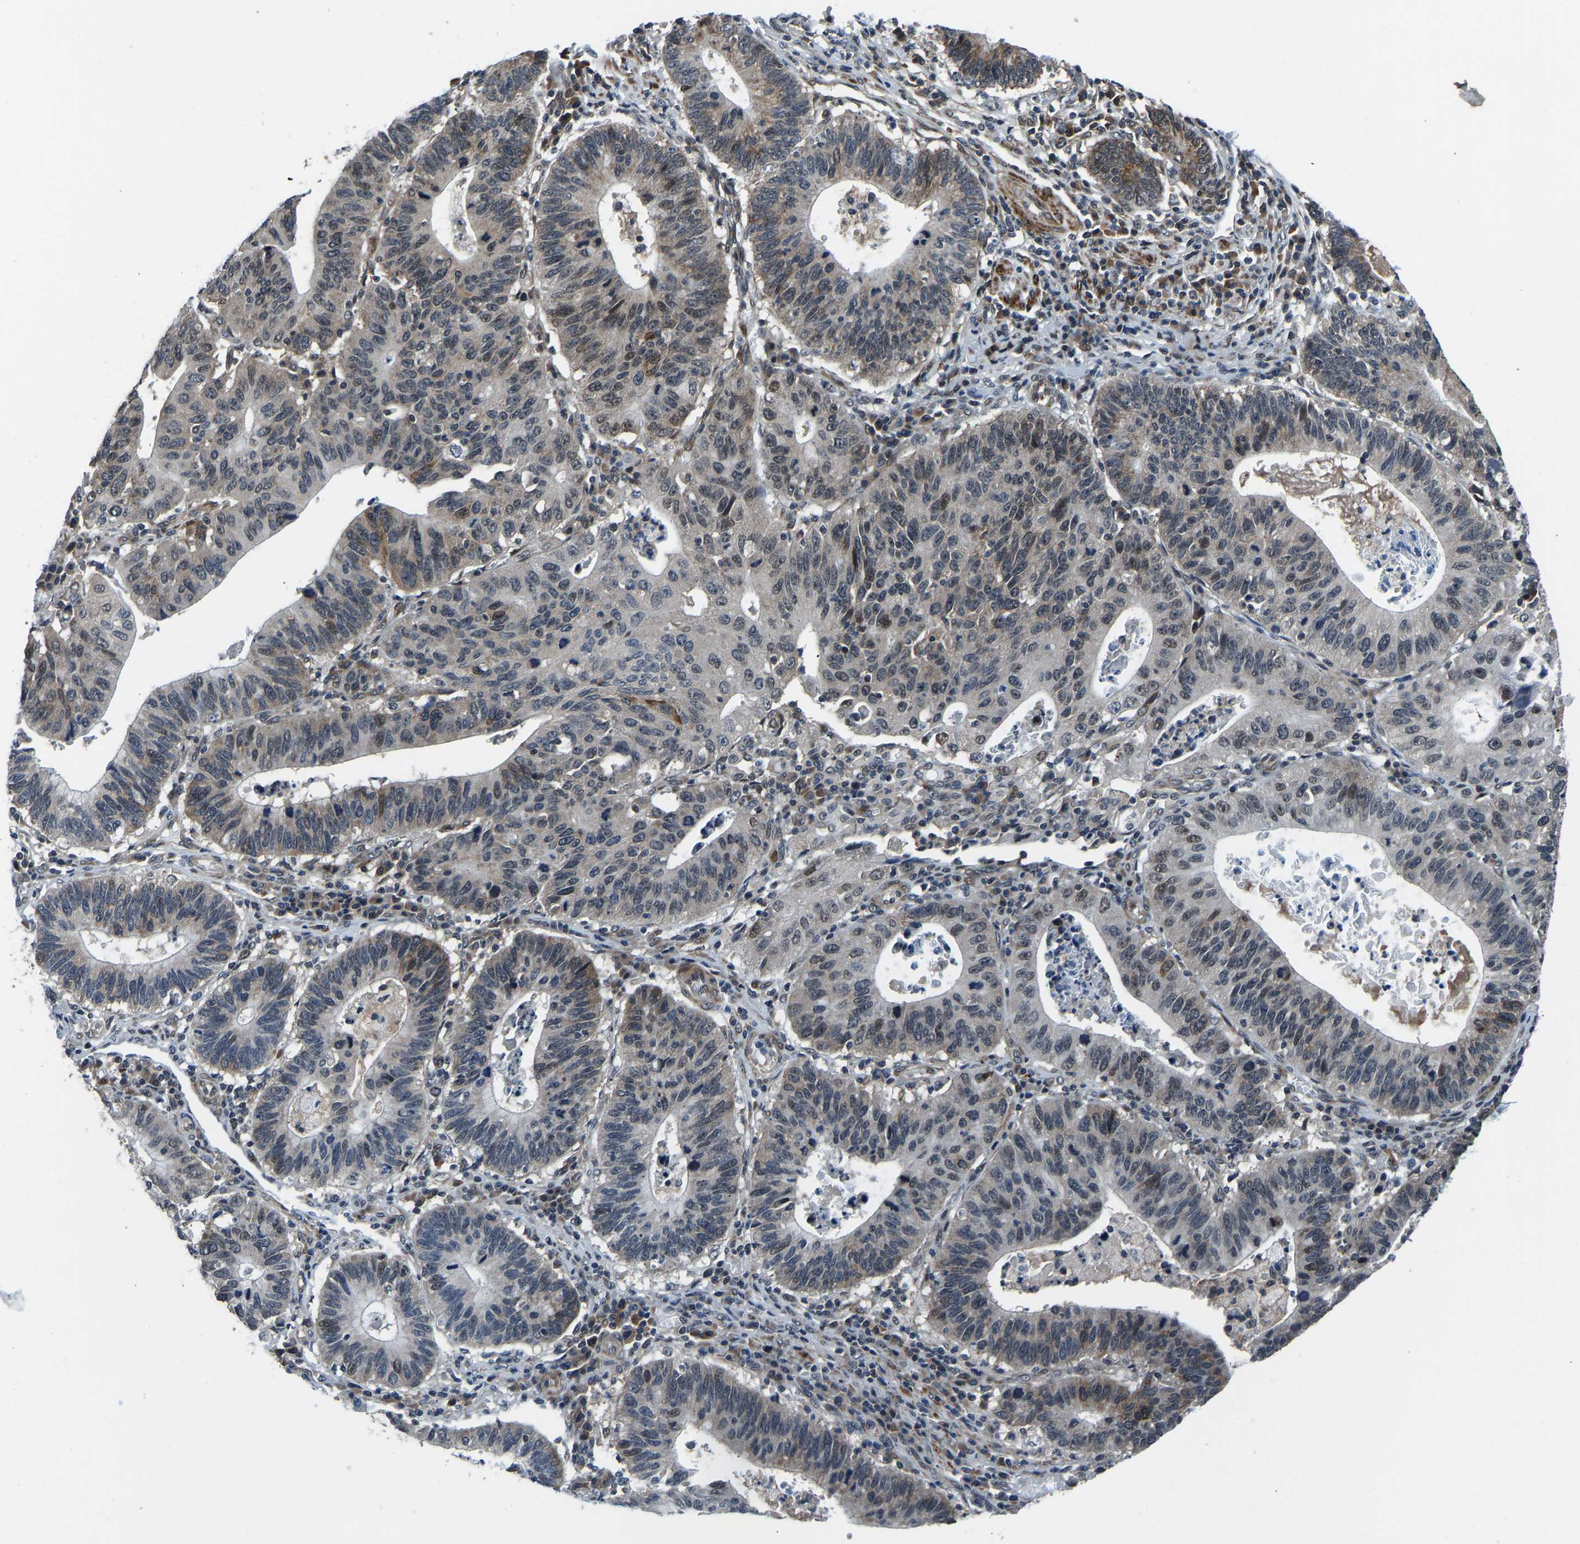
{"staining": {"intensity": "moderate", "quantity": "<25%", "location": "cytoplasmic/membranous,nuclear"}, "tissue": "stomach cancer", "cell_type": "Tumor cells", "image_type": "cancer", "snomed": [{"axis": "morphology", "description": "Adenocarcinoma, NOS"}, {"axis": "topography", "description": "Stomach"}], "caption": "Human stomach cancer (adenocarcinoma) stained for a protein (brown) reveals moderate cytoplasmic/membranous and nuclear positive positivity in about <25% of tumor cells.", "gene": "RLIM", "patient": {"sex": "male", "age": 59}}